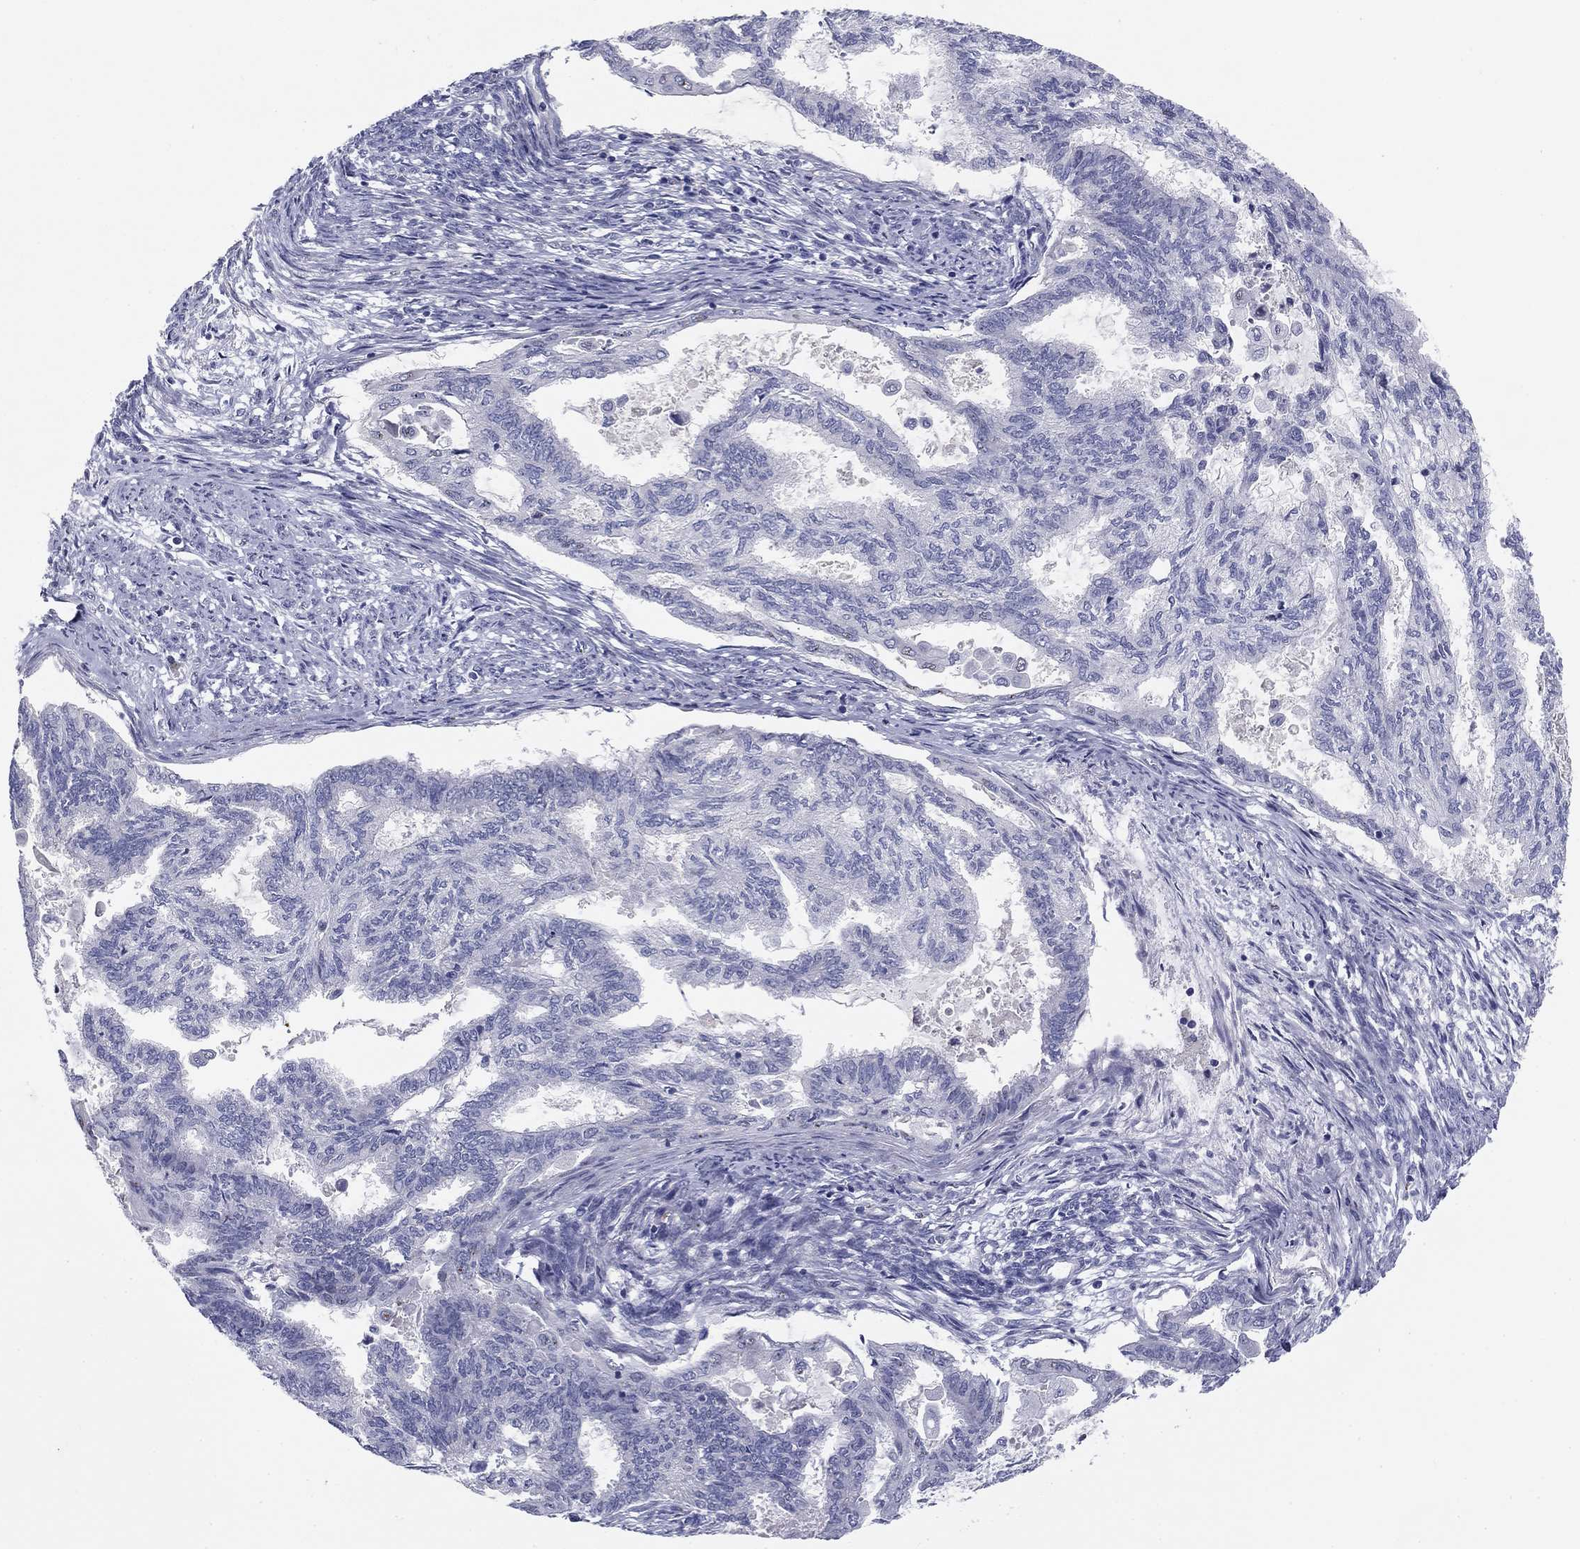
{"staining": {"intensity": "negative", "quantity": "none", "location": "none"}, "tissue": "endometrial cancer", "cell_type": "Tumor cells", "image_type": "cancer", "snomed": [{"axis": "morphology", "description": "Adenocarcinoma, NOS"}, {"axis": "topography", "description": "Endometrium"}], "caption": "Immunohistochemistry photomicrograph of human endometrial cancer stained for a protein (brown), which shows no expression in tumor cells.", "gene": "SEPTIN3", "patient": {"sex": "female", "age": 86}}